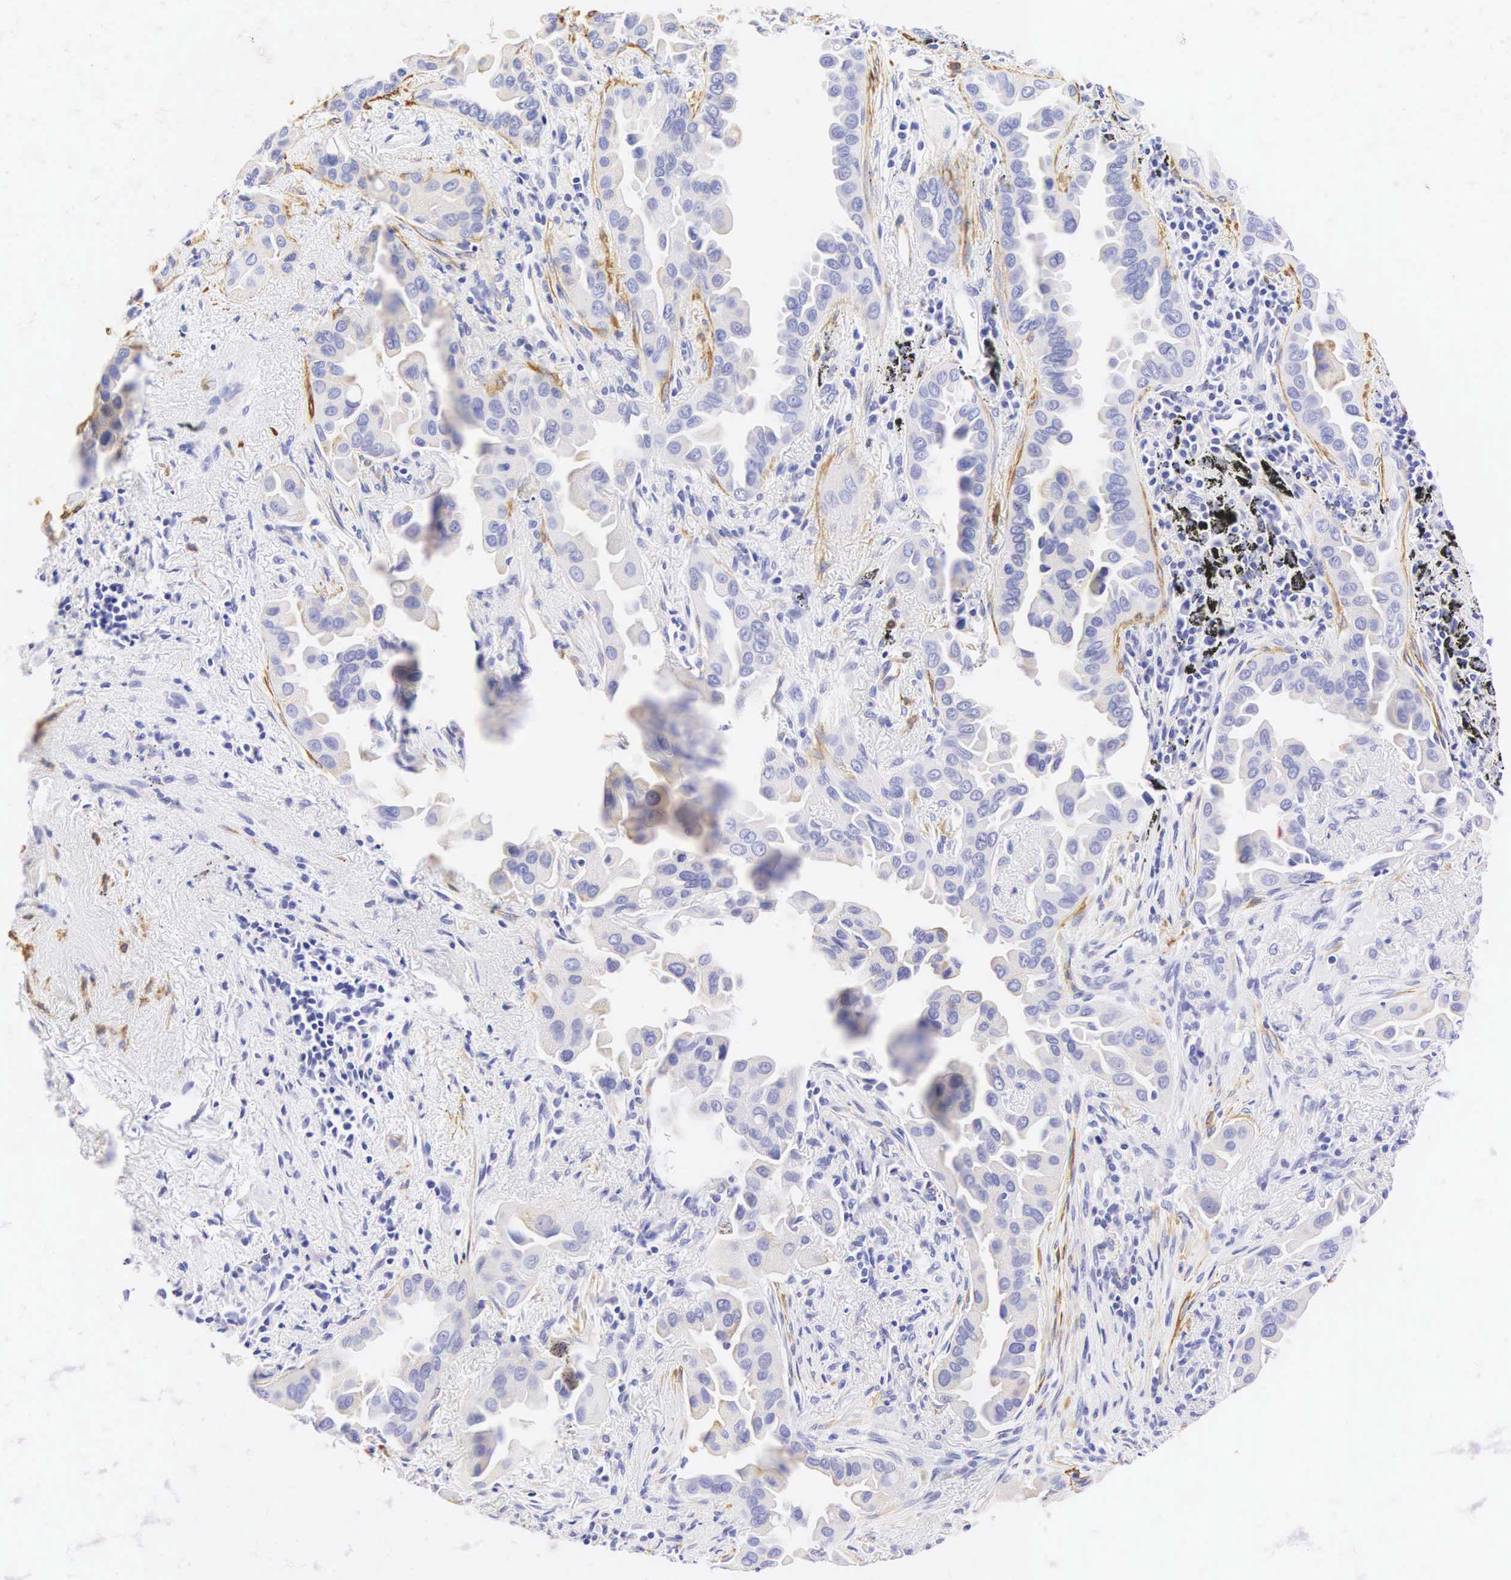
{"staining": {"intensity": "negative", "quantity": "none", "location": "none"}, "tissue": "lung cancer", "cell_type": "Tumor cells", "image_type": "cancer", "snomed": [{"axis": "morphology", "description": "Adenocarcinoma, NOS"}, {"axis": "topography", "description": "Lung"}], "caption": "A photomicrograph of human adenocarcinoma (lung) is negative for staining in tumor cells.", "gene": "CNN1", "patient": {"sex": "male", "age": 68}}